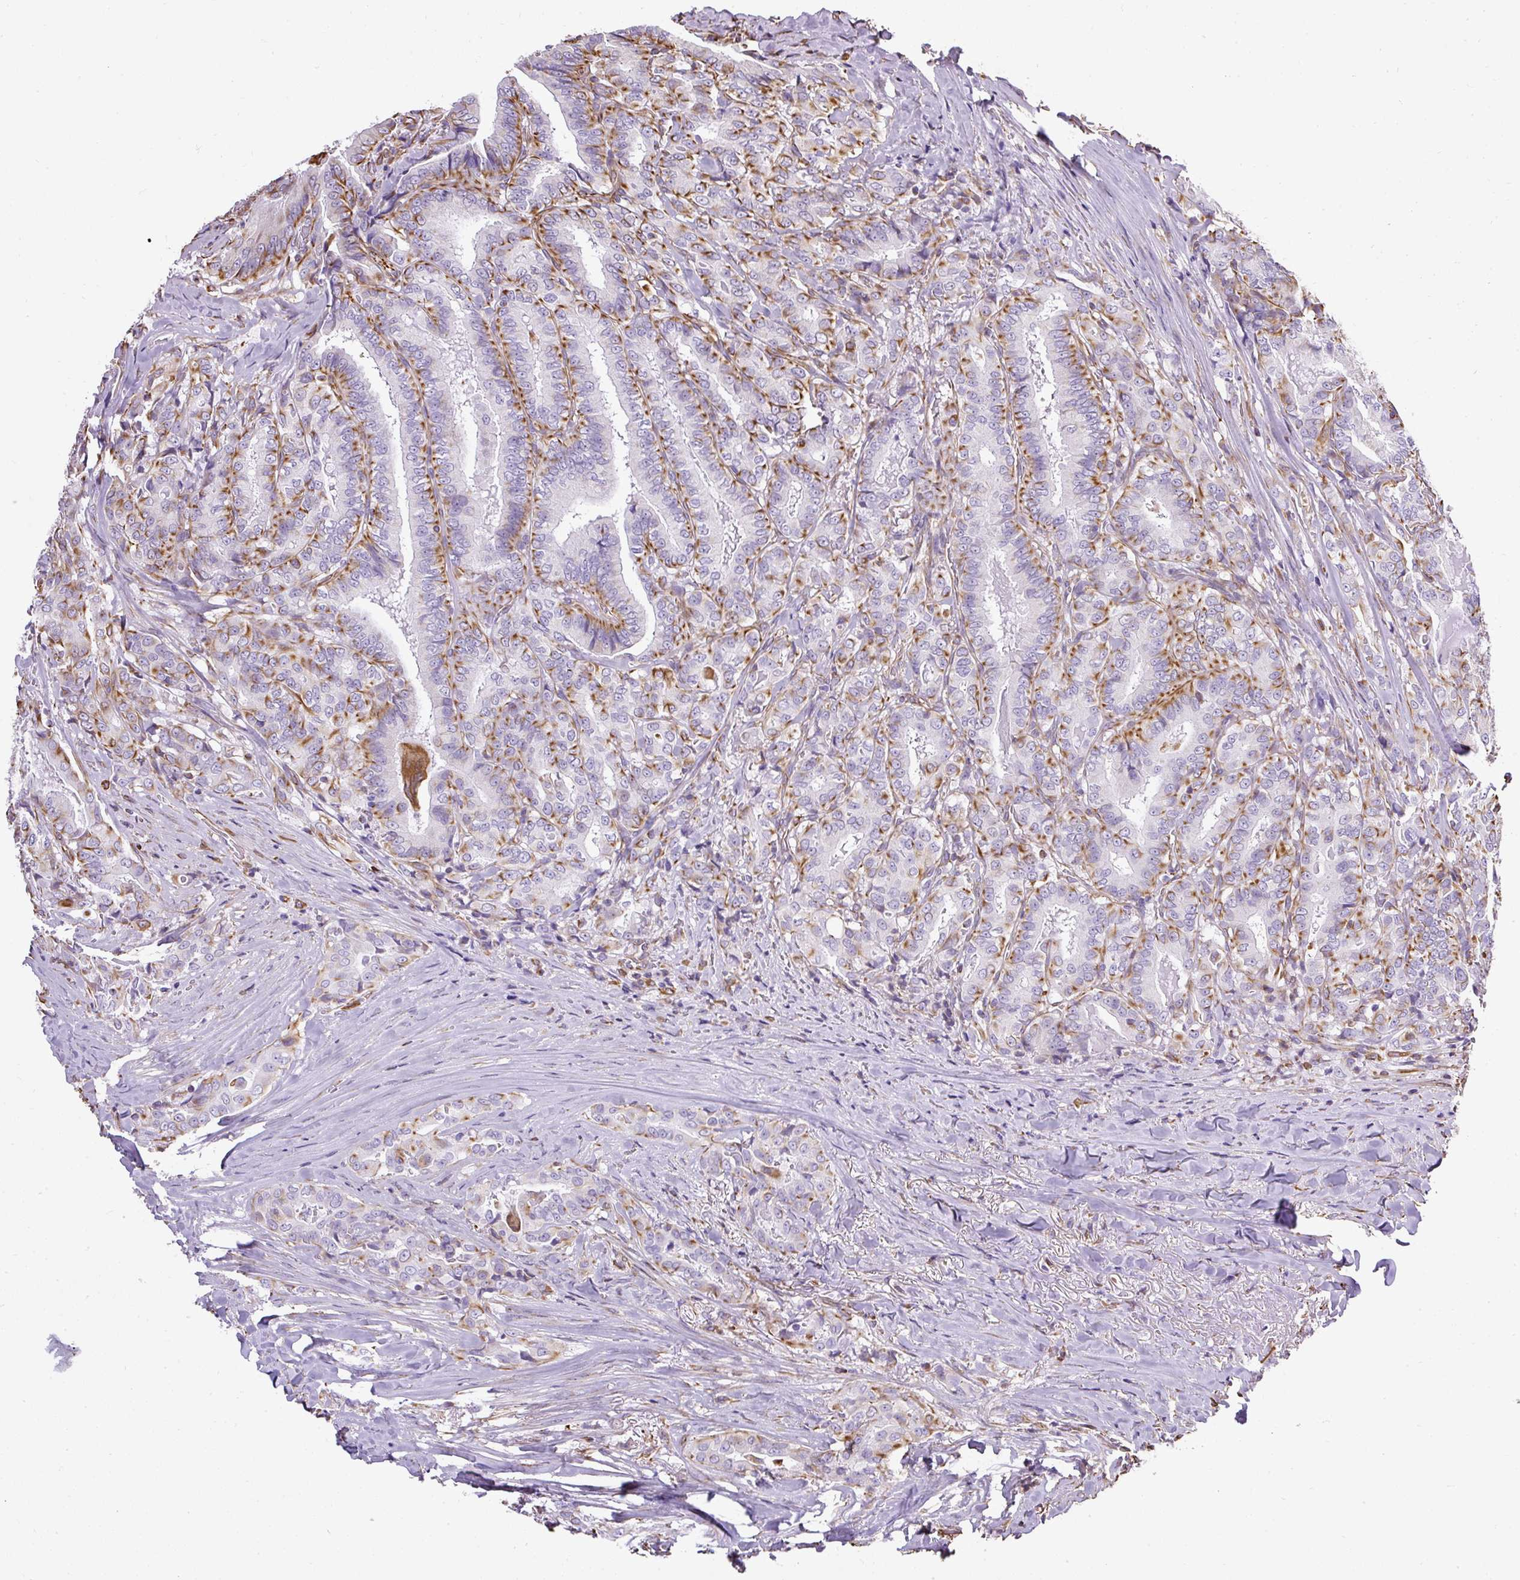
{"staining": {"intensity": "moderate", "quantity": "25%-75%", "location": "cytoplasmic/membranous"}, "tissue": "thyroid cancer", "cell_type": "Tumor cells", "image_type": "cancer", "snomed": [{"axis": "morphology", "description": "Papillary adenocarcinoma, NOS"}, {"axis": "topography", "description": "Thyroid gland"}], "caption": "An image showing moderate cytoplasmic/membranous staining in about 25%-75% of tumor cells in thyroid papillary adenocarcinoma, as visualized by brown immunohistochemical staining.", "gene": "PLS1", "patient": {"sex": "male", "age": 61}}